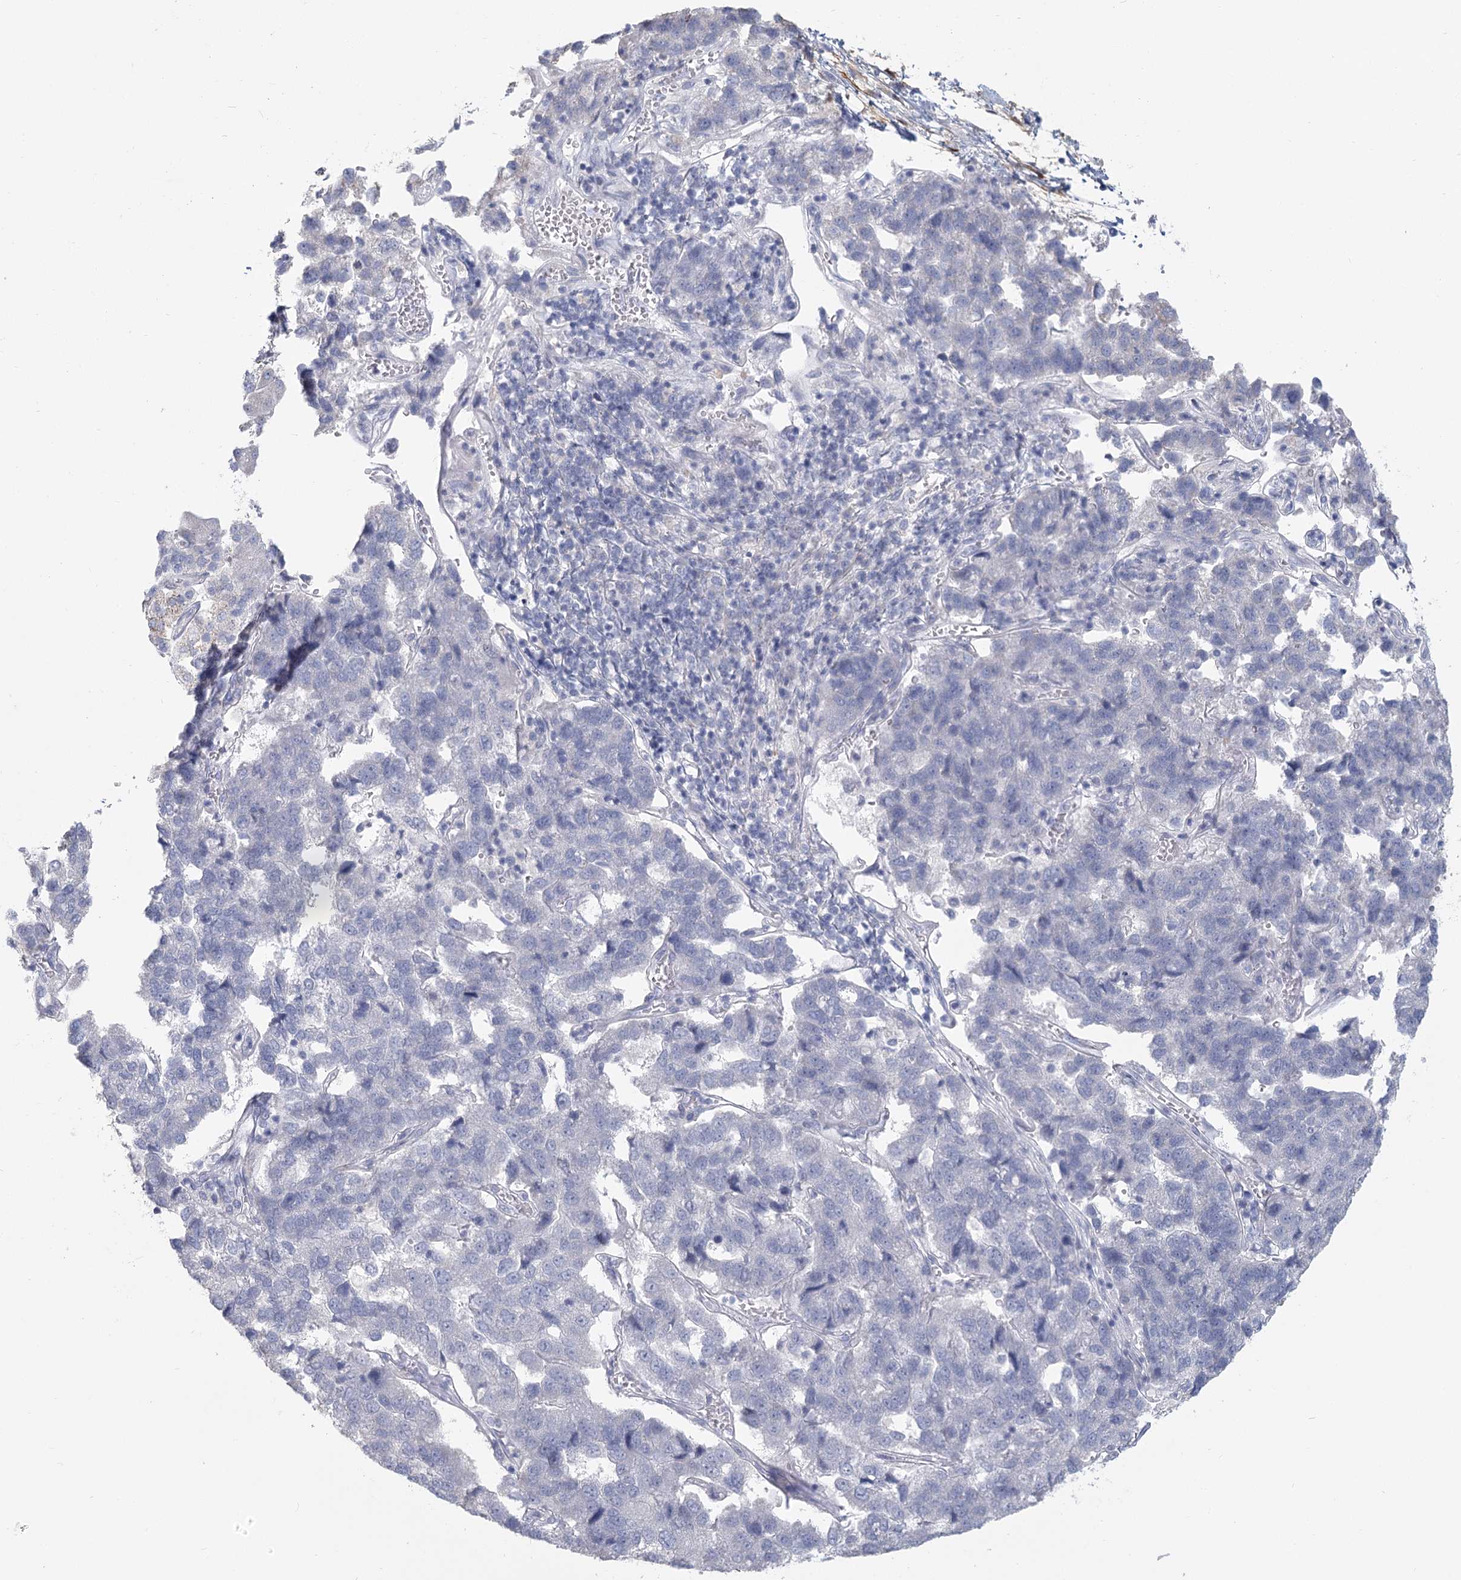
{"staining": {"intensity": "negative", "quantity": "none", "location": "none"}, "tissue": "pancreatic cancer", "cell_type": "Tumor cells", "image_type": "cancer", "snomed": [{"axis": "morphology", "description": "Adenocarcinoma, NOS"}, {"axis": "topography", "description": "Pancreas"}], "caption": "An immunohistochemistry micrograph of pancreatic cancer (adenocarcinoma) is shown. There is no staining in tumor cells of pancreatic cancer (adenocarcinoma).", "gene": "CNTLN", "patient": {"sex": "female", "age": 61}}